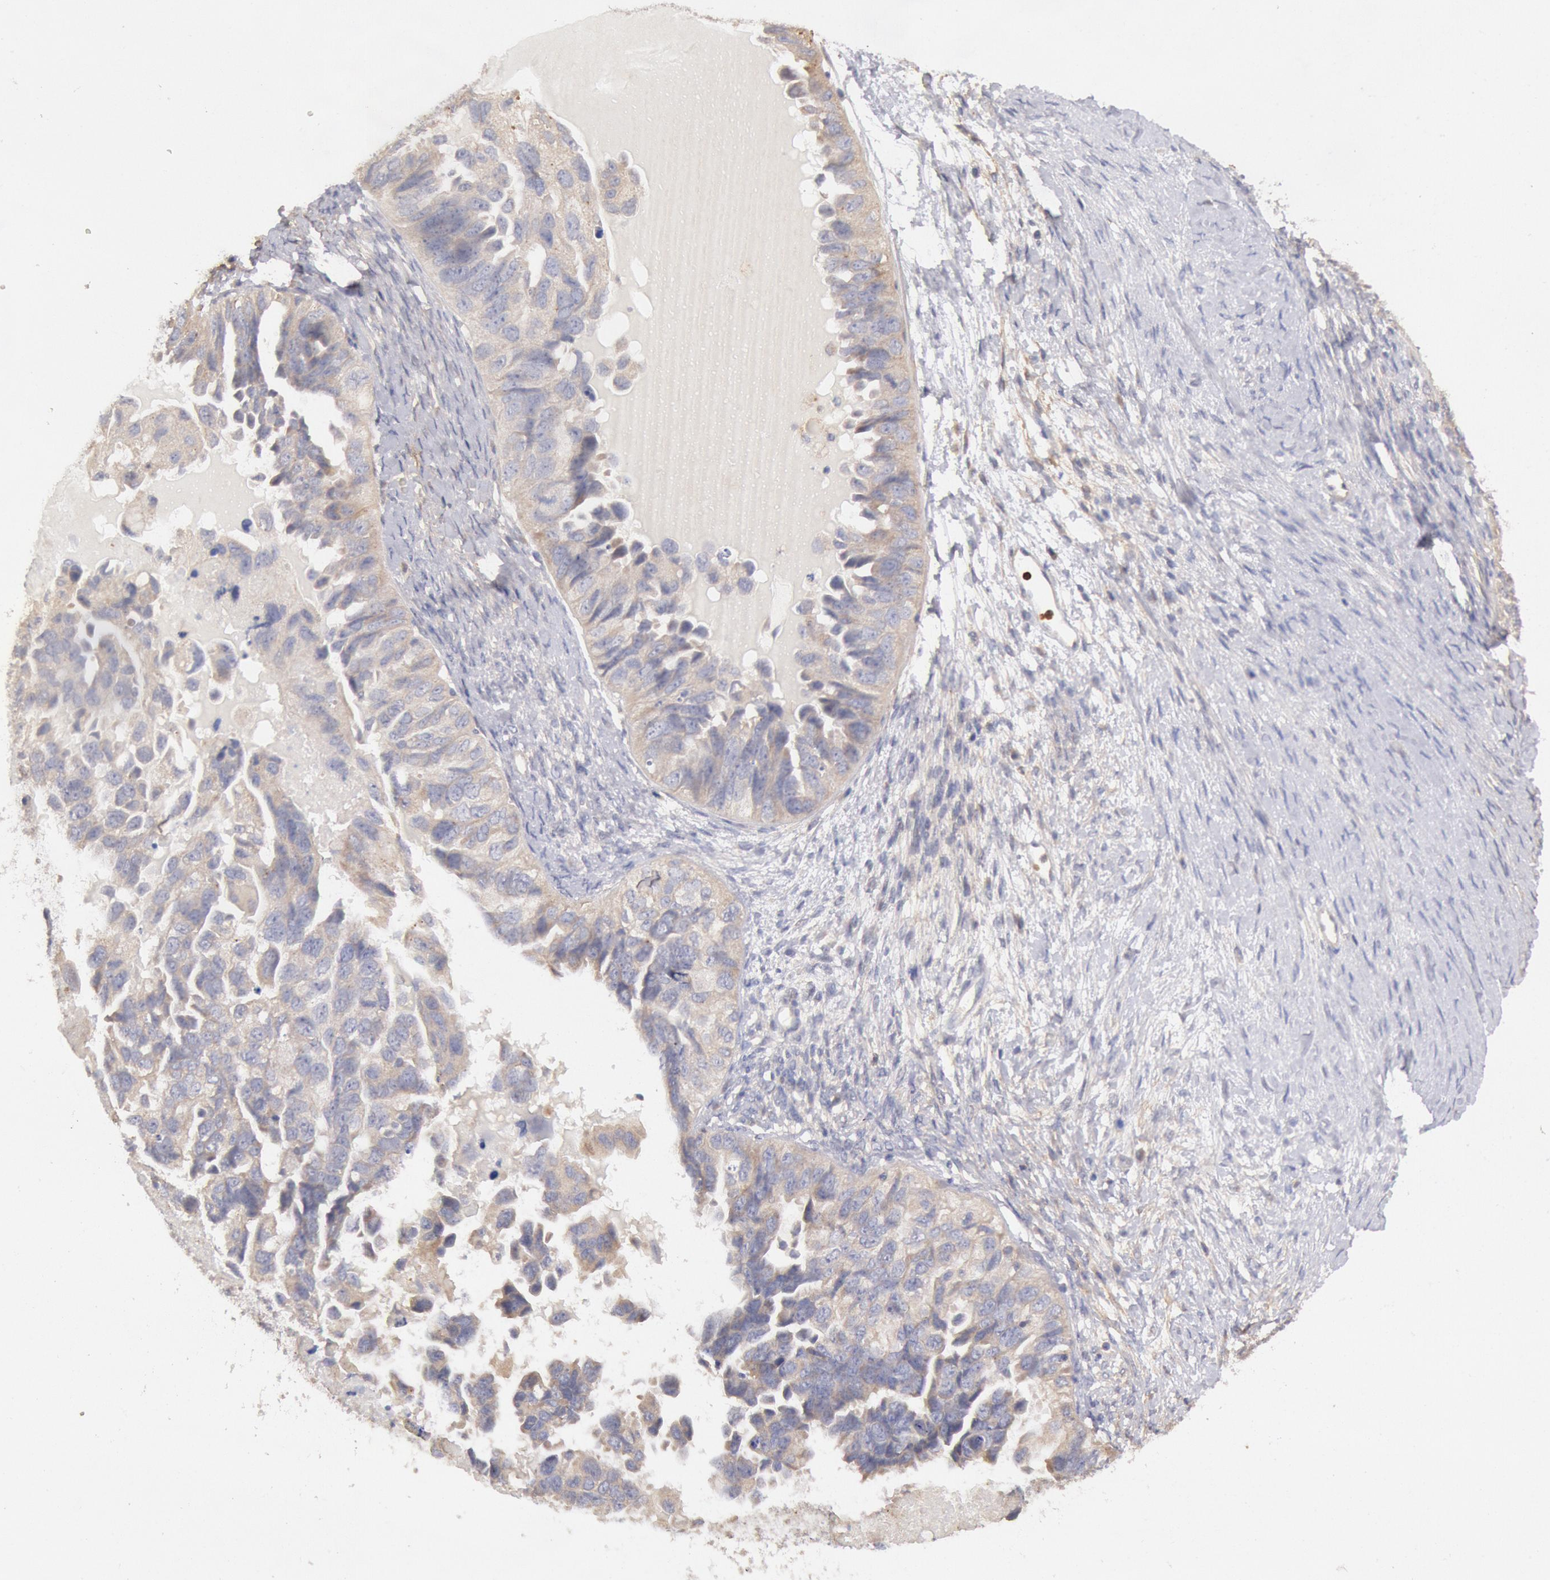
{"staining": {"intensity": "weak", "quantity": "25%-75%", "location": "cytoplasmic/membranous"}, "tissue": "ovarian cancer", "cell_type": "Tumor cells", "image_type": "cancer", "snomed": [{"axis": "morphology", "description": "Cystadenocarcinoma, serous, NOS"}, {"axis": "topography", "description": "Ovary"}], "caption": "Weak cytoplasmic/membranous protein positivity is identified in about 25%-75% of tumor cells in serous cystadenocarcinoma (ovarian).", "gene": "TMED8", "patient": {"sex": "female", "age": 82}}